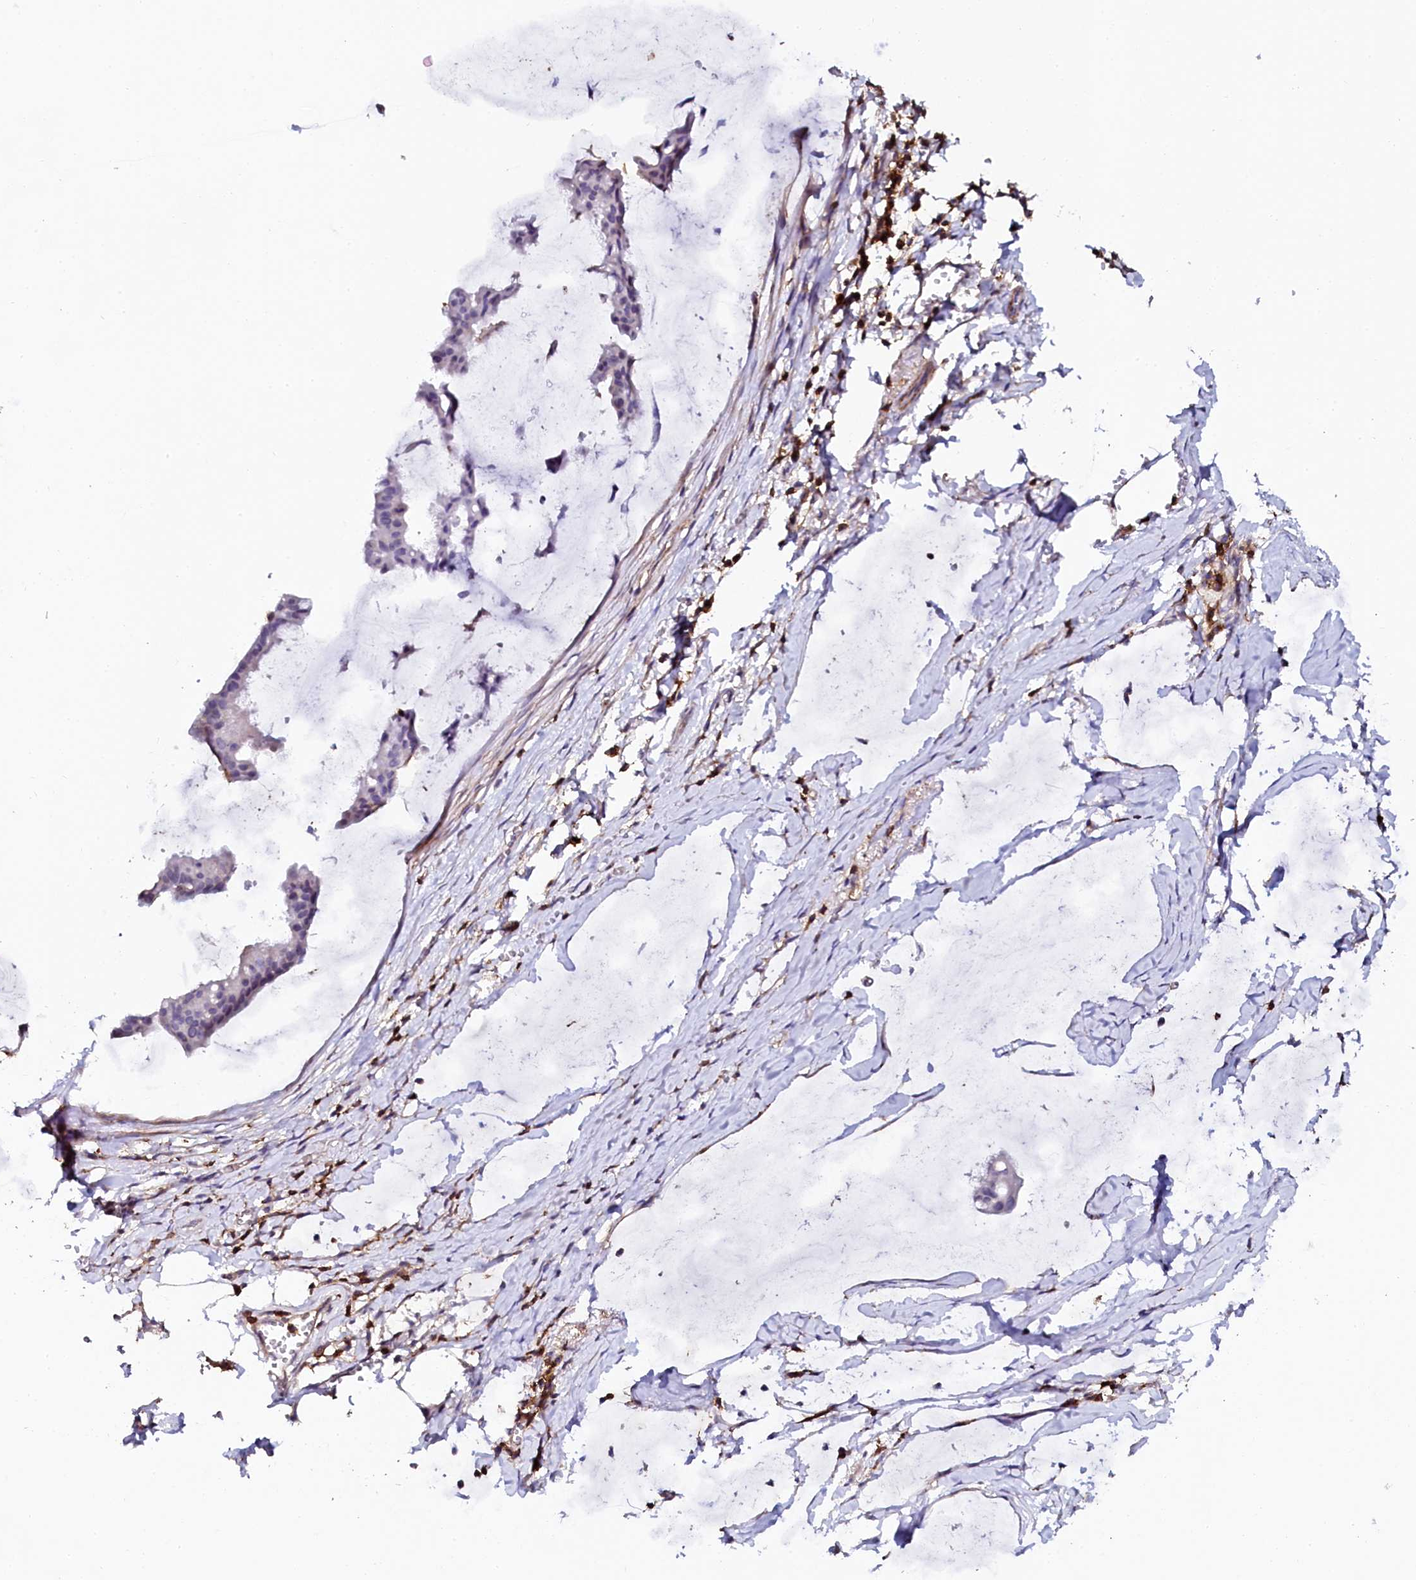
{"staining": {"intensity": "negative", "quantity": "none", "location": "none"}, "tissue": "ovarian cancer", "cell_type": "Tumor cells", "image_type": "cancer", "snomed": [{"axis": "morphology", "description": "Cystadenocarcinoma, mucinous, NOS"}, {"axis": "topography", "description": "Ovary"}], "caption": "Tumor cells are negative for protein expression in human ovarian cancer (mucinous cystadenocarcinoma). Nuclei are stained in blue.", "gene": "AAAS", "patient": {"sex": "female", "age": 73}}